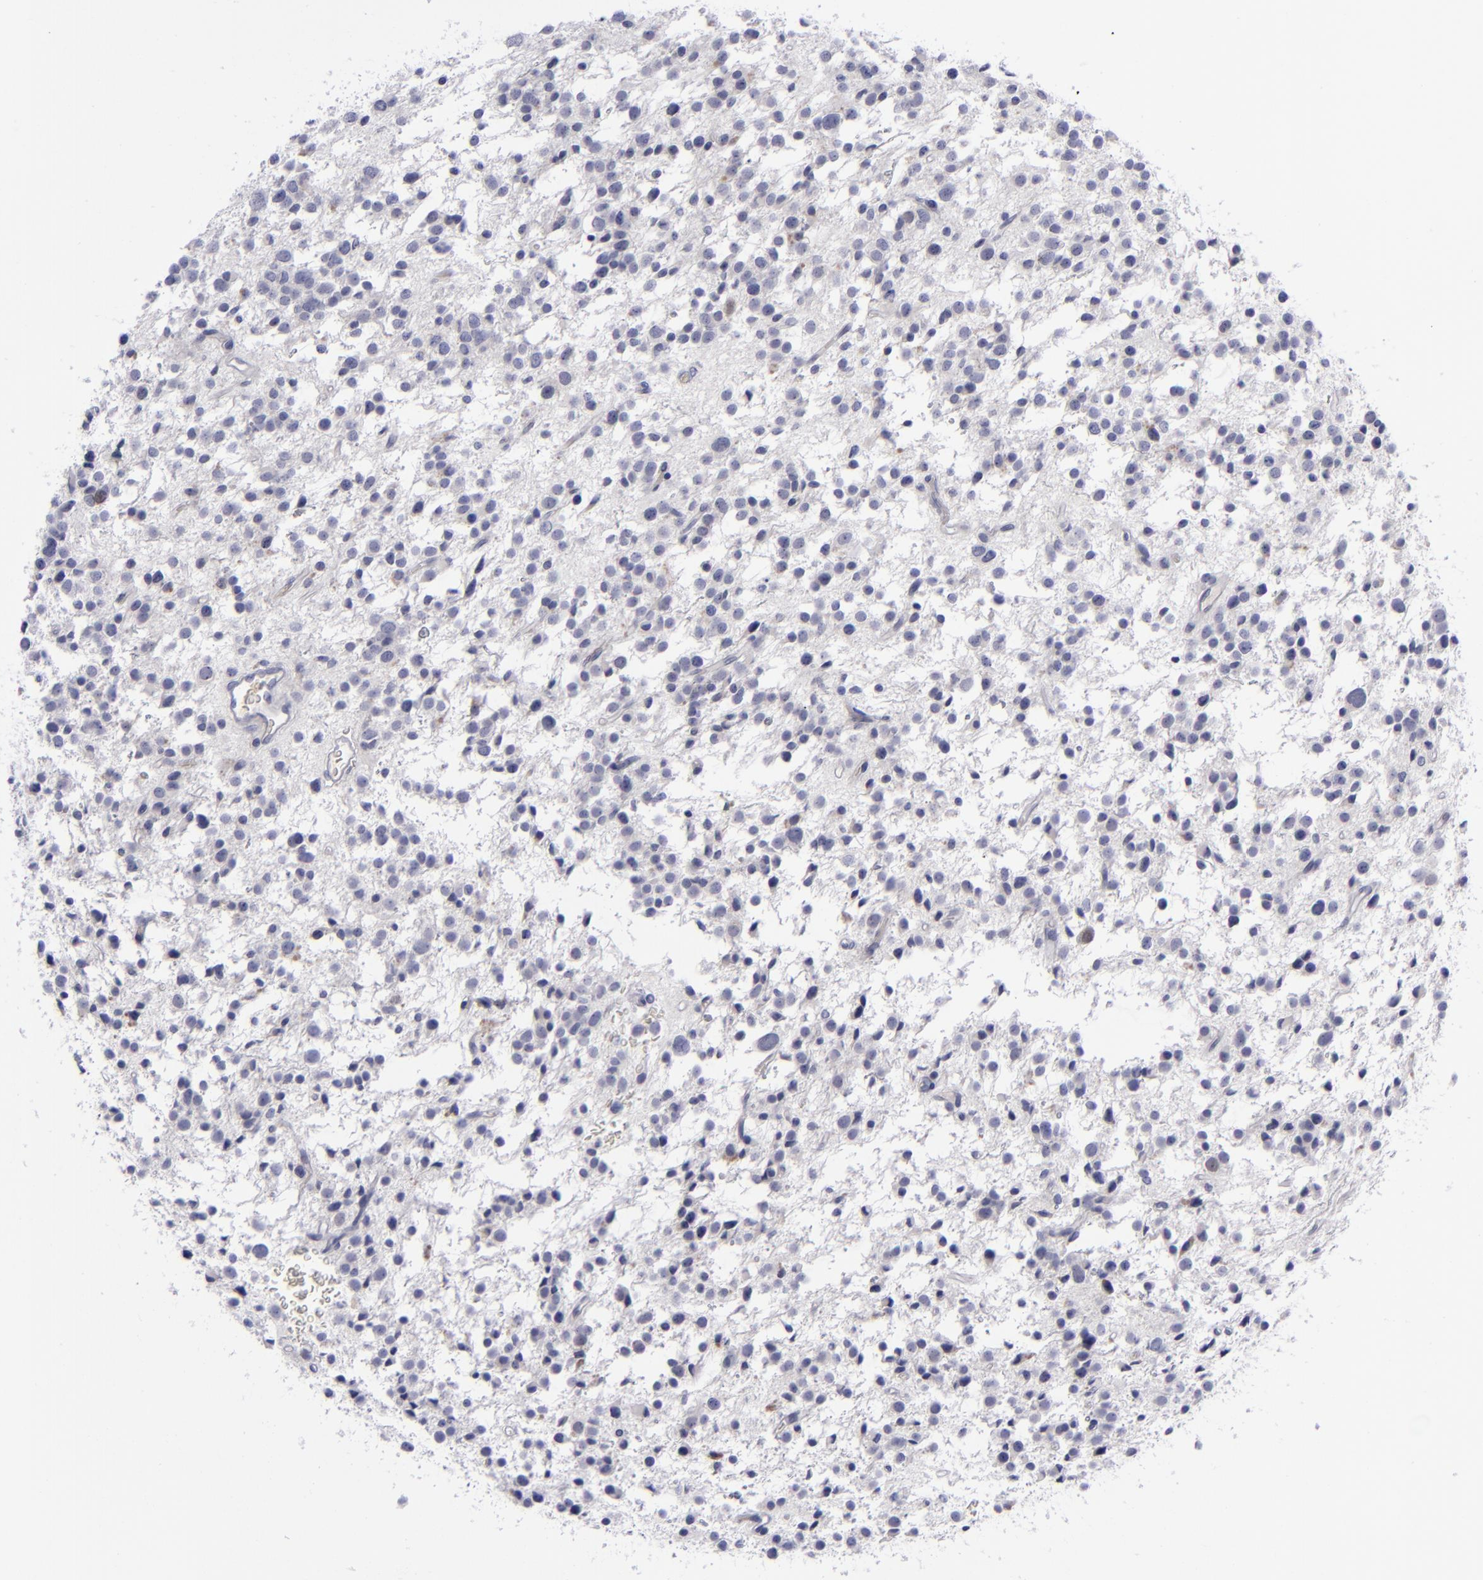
{"staining": {"intensity": "negative", "quantity": "none", "location": "none"}, "tissue": "glioma", "cell_type": "Tumor cells", "image_type": "cancer", "snomed": [{"axis": "morphology", "description": "Glioma, malignant, Low grade"}, {"axis": "topography", "description": "Brain"}], "caption": "A histopathology image of human malignant glioma (low-grade) is negative for staining in tumor cells.", "gene": "AURKA", "patient": {"sex": "female", "age": 36}}